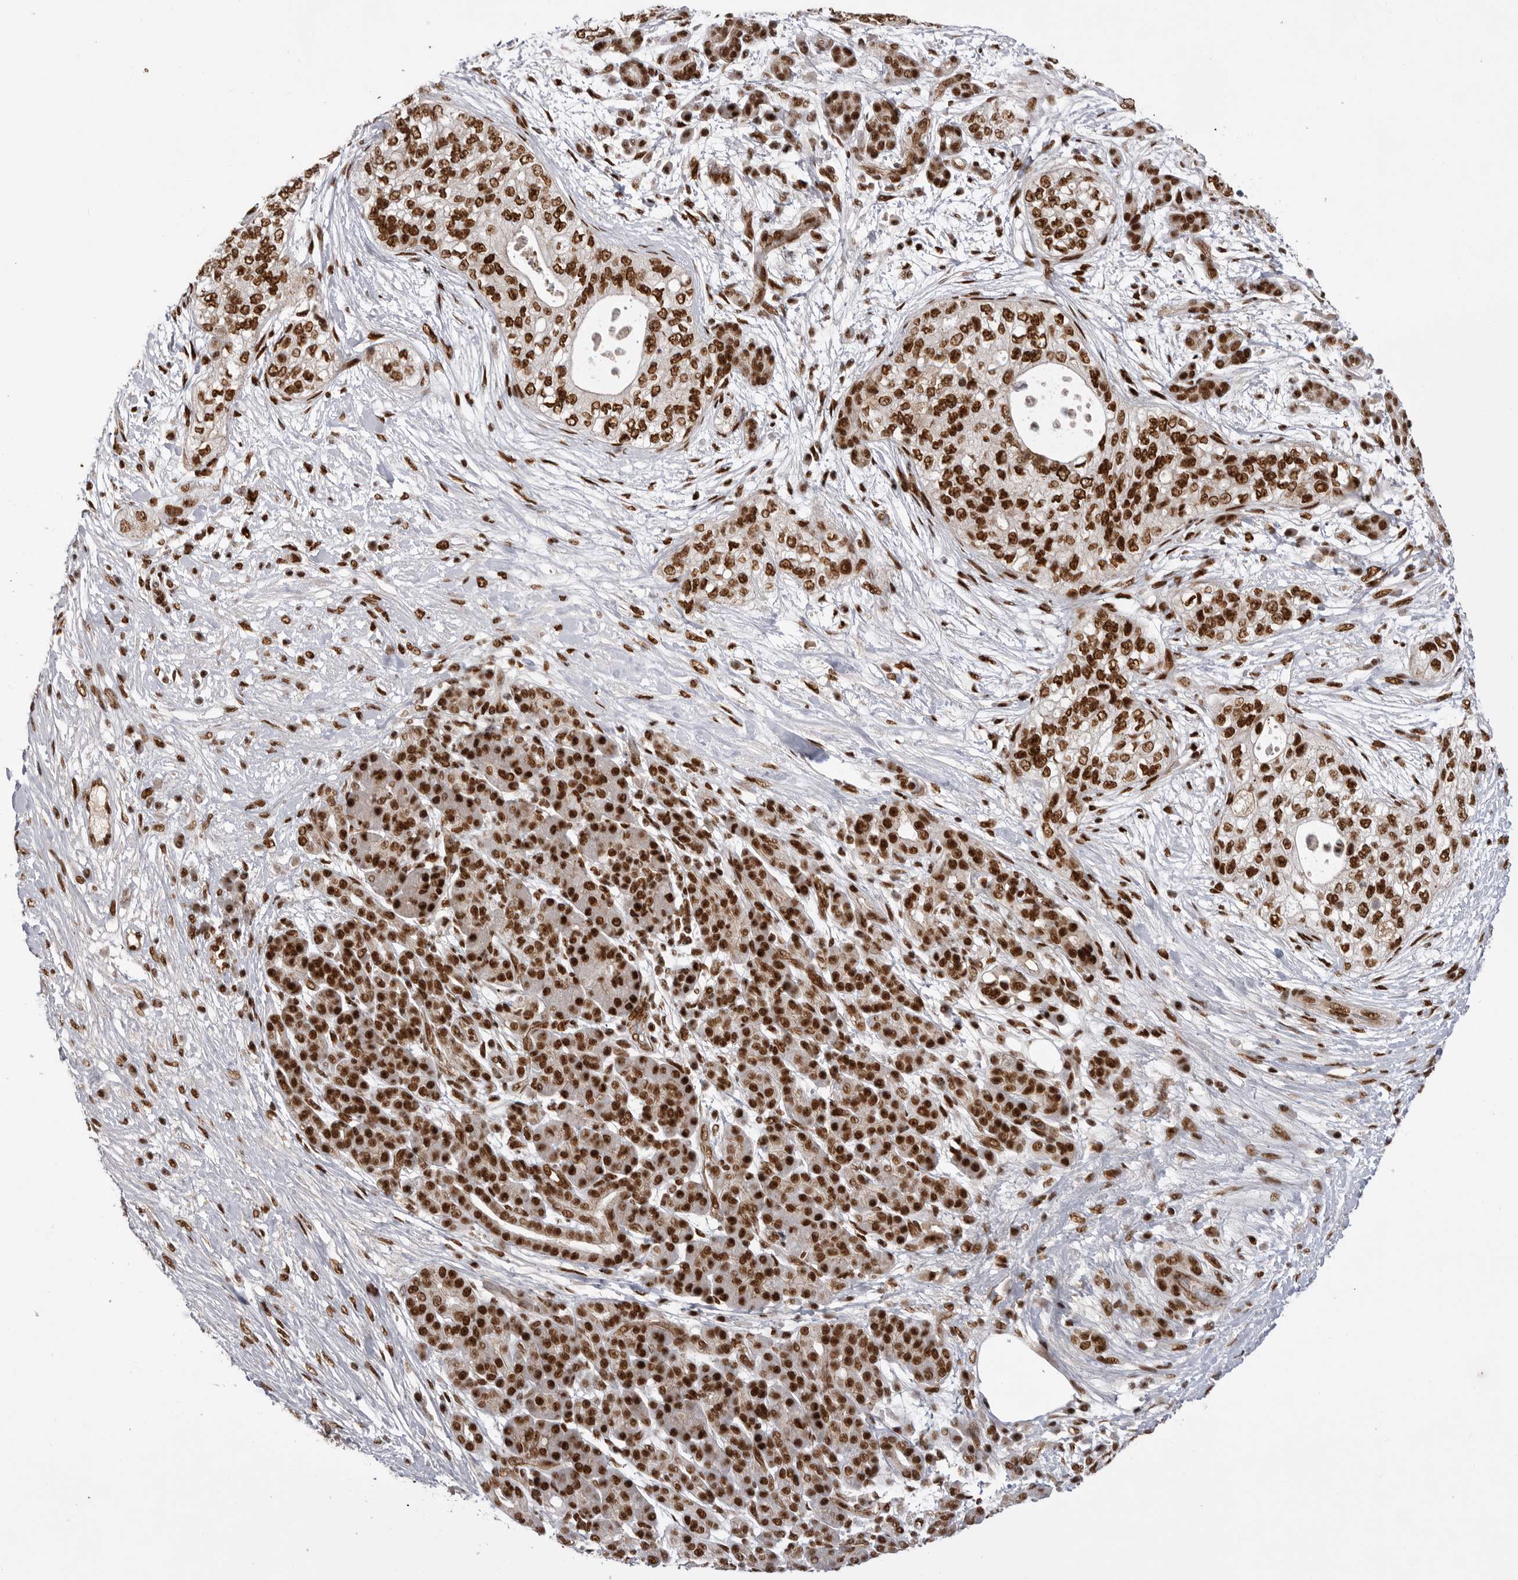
{"staining": {"intensity": "strong", "quantity": ">75%", "location": "nuclear"}, "tissue": "pancreatic cancer", "cell_type": "Tumor cells", "image_type": "cancer", "snomed": [{"axis": "morphology", "description": "Adenocarcinoma, NOS"}, {"axis": "topography", "description": "Pancreas"}], "caption": "Protein expression analysis of pancreatic adenocarcinoma displays strong nuclear expression in about >75% of tumor cells.", "gene": "PPP1R8", "patient": {"sex": "male", "age": 72}}